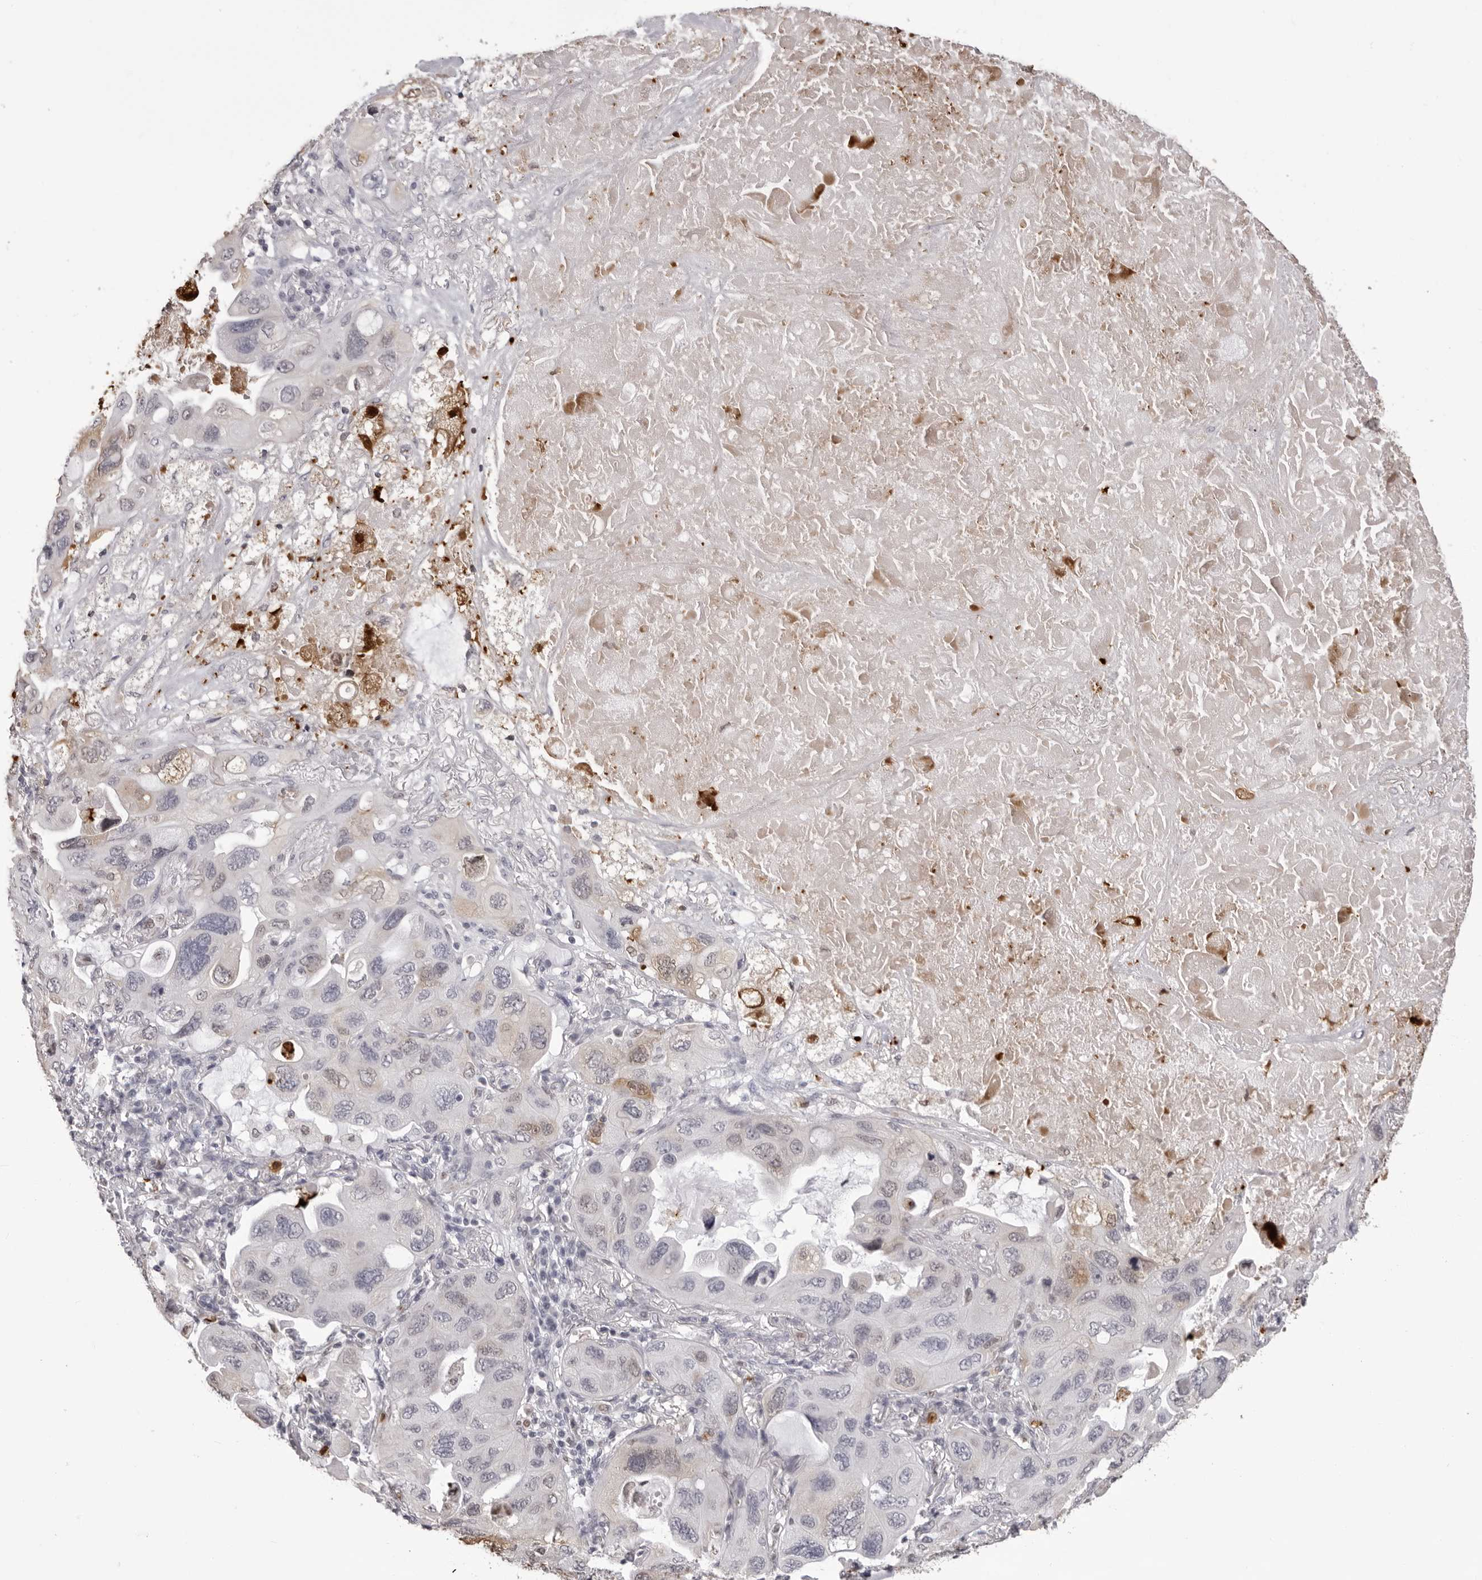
{"staining": {"intensity": "weak", "quantity": "<25%", "location": "nuclear"}, "tissue": "lung cancer", "cell_type": "Tumor cells", "image_type": "cancer", "snomed": [{"axis": "morphology", "description": "Squamous cell carcinoma, NOS"}, {"axis": "topography", "description": "Lung"}], "caption": "A high-resolution photomicrograph shows immunohistochemistry staining of lung cancer, which exhibits no significant positivity in tumor cells.", "gene": "IL31", "patient": {"sex": "female", "age": 73}}